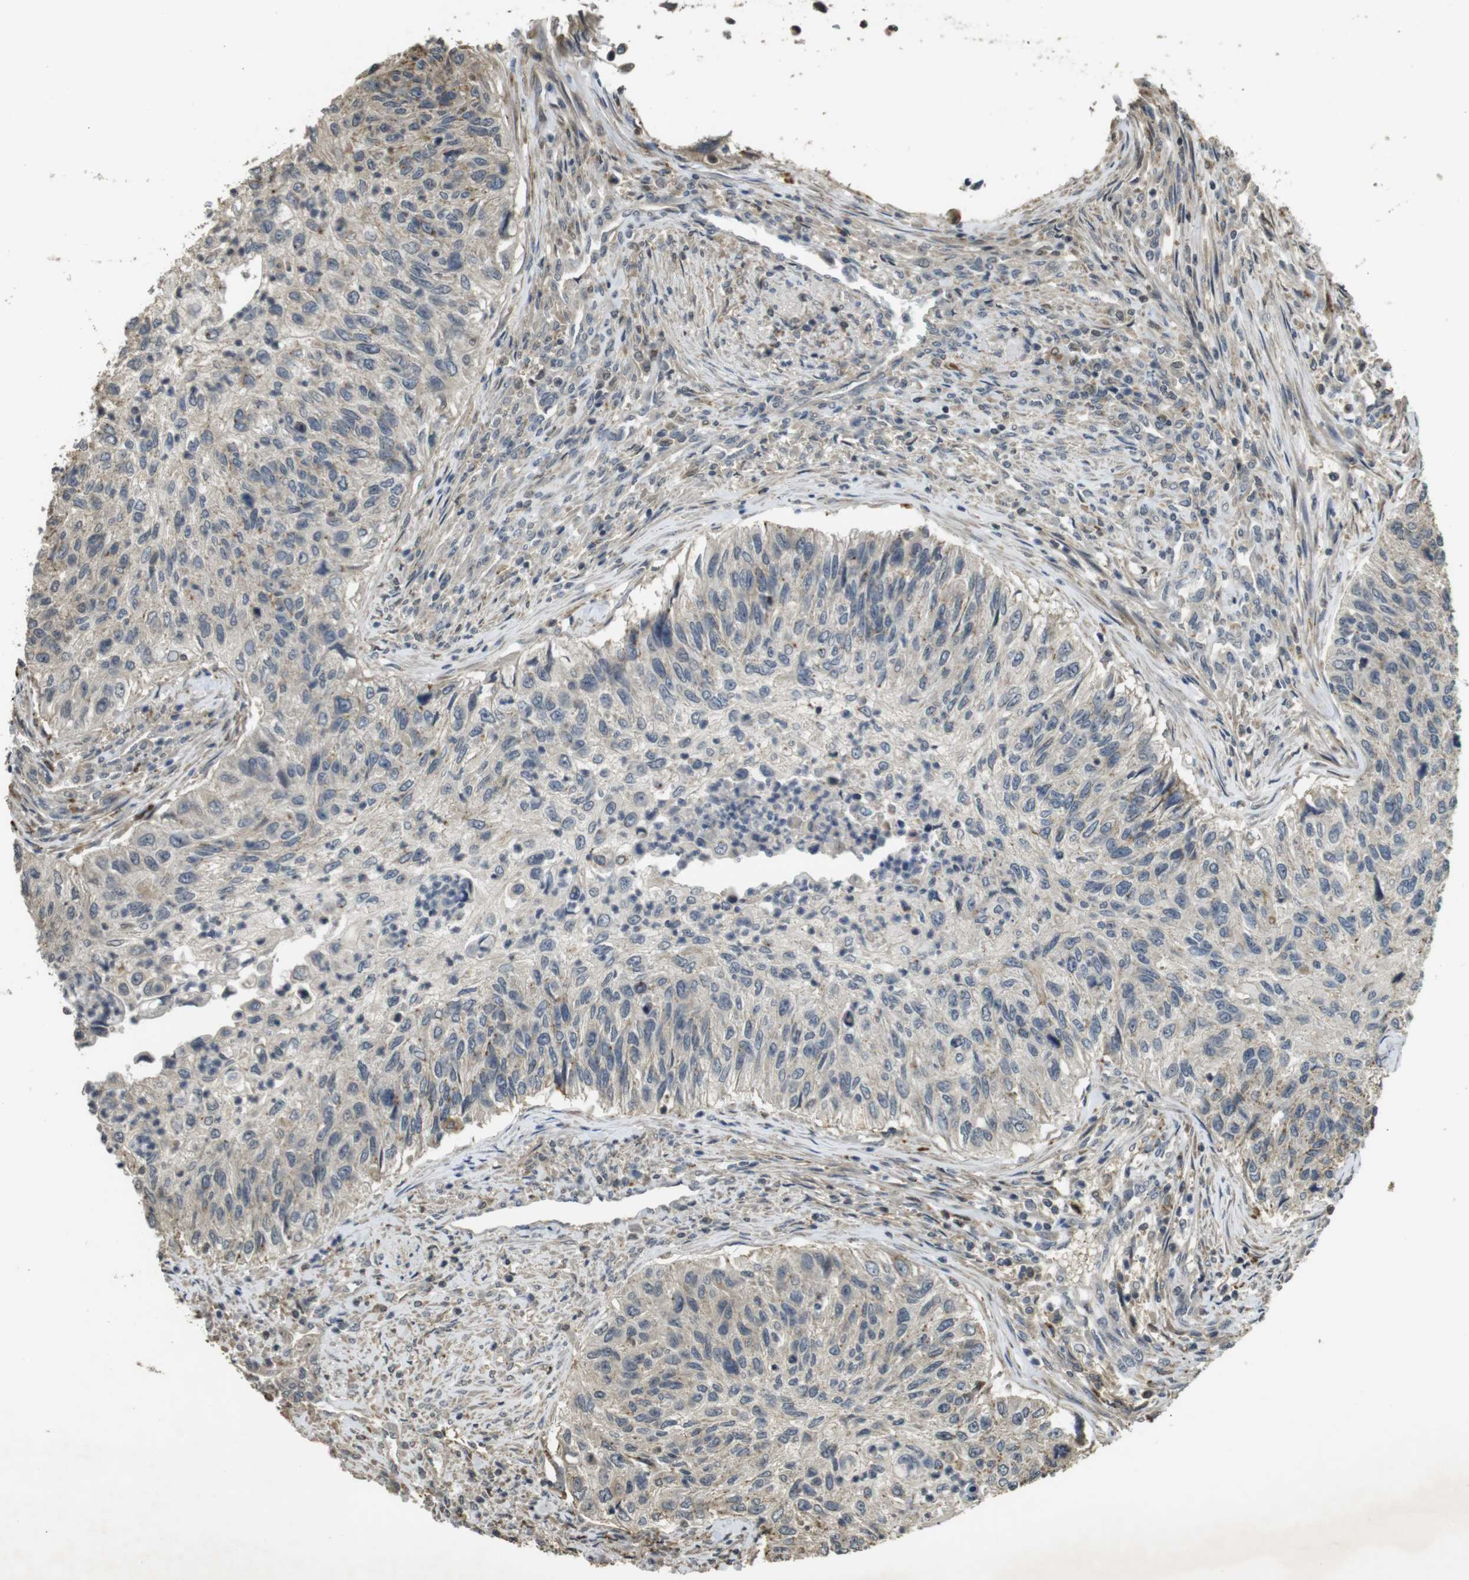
{"staining": {"intensity": "weak", "quantity": "<25%", "location": "cytoplasmic/membranous"}, "tissue": "urothelial cancer", "cell_type": "Tumor cells", "image_type": "cancer", "snomed": [{"axis": "morphology", "description": "Urothelial carcinoma, High grade"}, {"axis": "topography", "description": "Urinary bladder"}], "caption": "Human high-grade urothelial carcinoma stained for a protein using immunohistochemistry (IHC) reveals no expression in tumor cells.", "gene": "FZD10", "patient": {"sex": "female", "age": 60}}